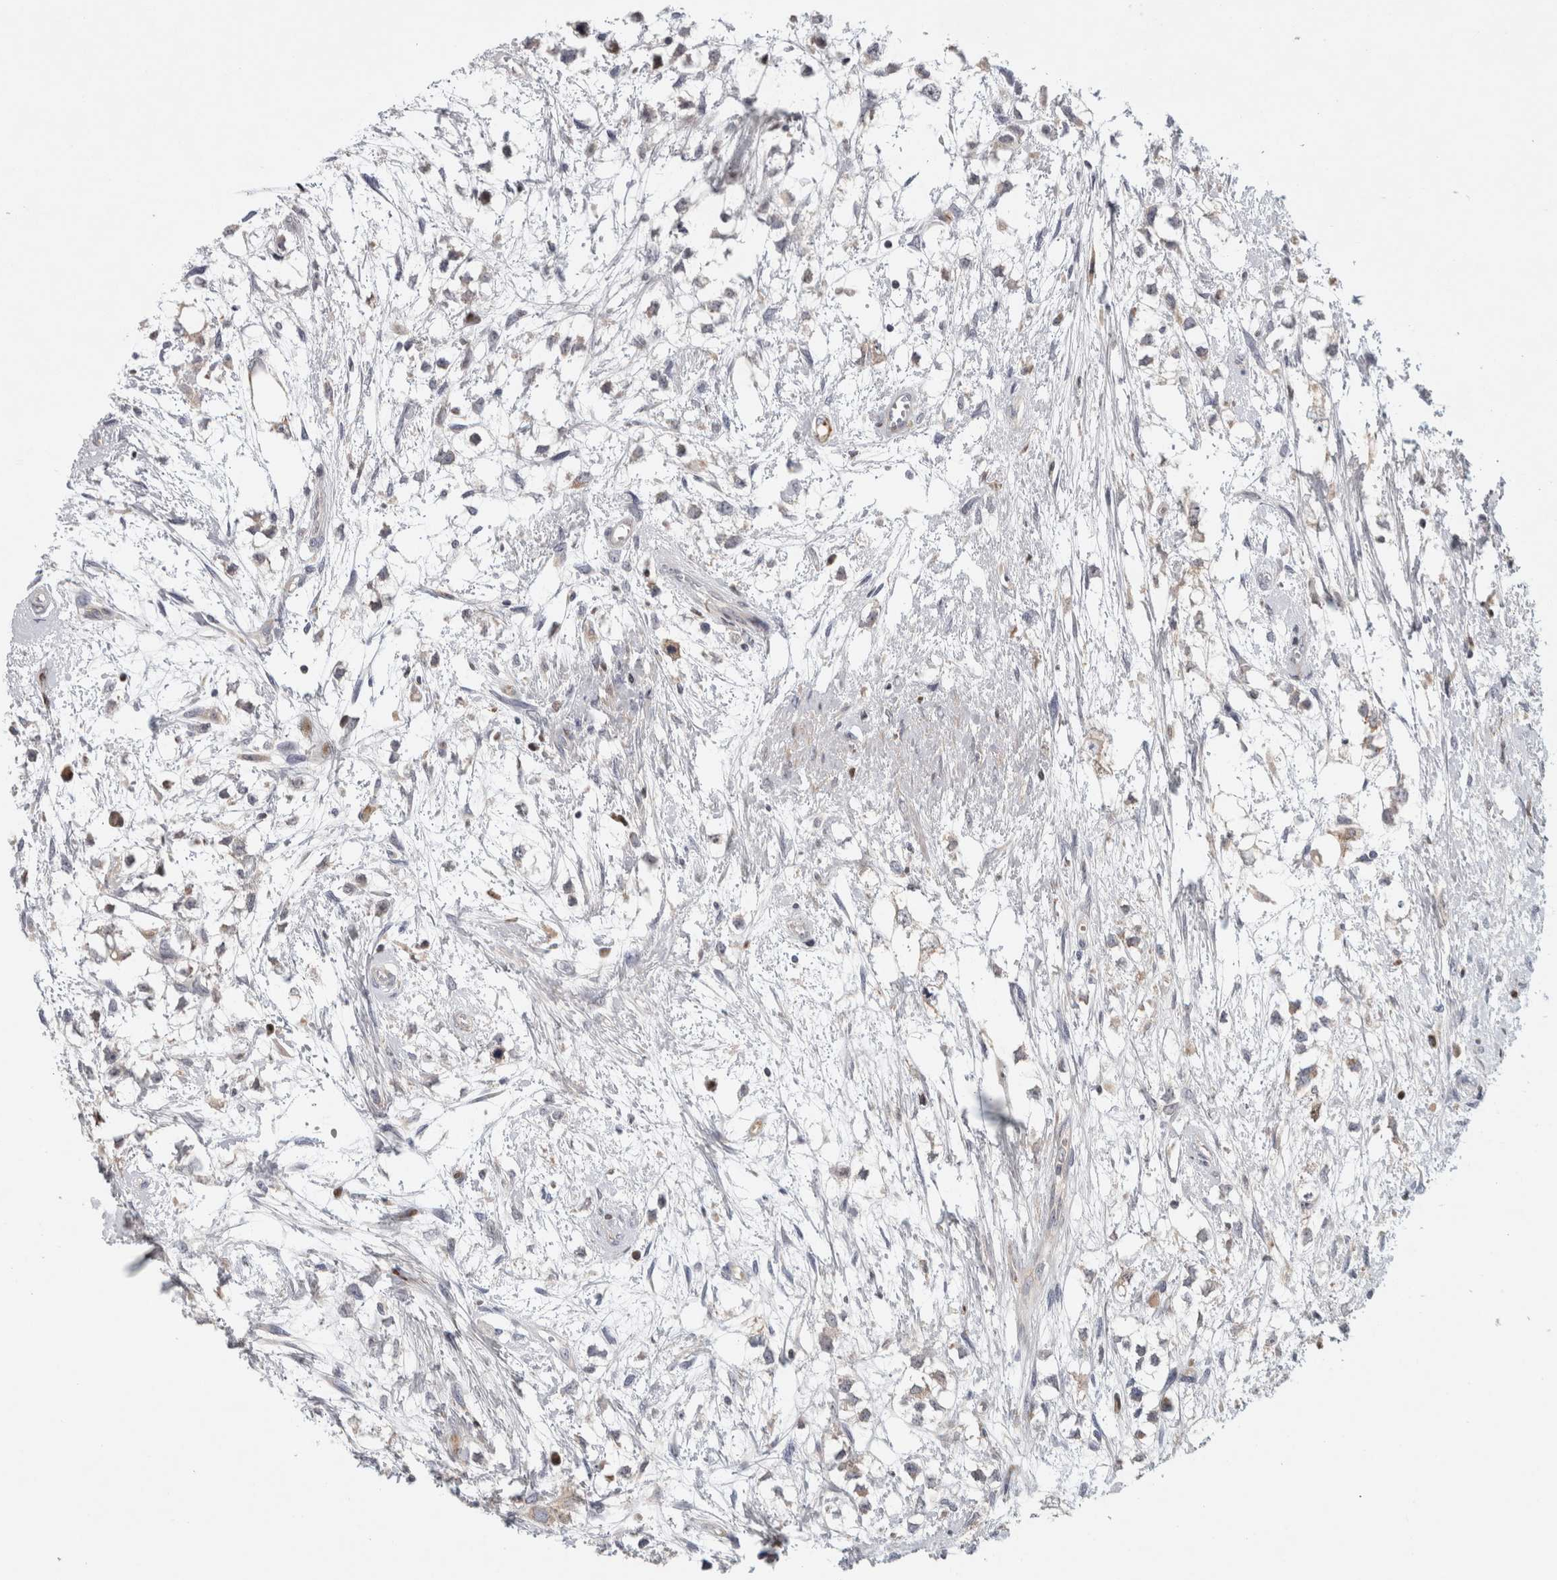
{"staining": {"intensity": "negative", "quantity": "none", "location": "none"}, "tissue": "testis cancer", "cell_type": "Tumor cells", "image_type": "cancer", "snomed": [{"axis": "morphology", "description": "Seminoma, NOS"}, {"axis": "morphology", "description": "Carcinoma, Embryonal, NOS"}, {"axis": "topography", "description": "Testis"}], "caption": "Tumor cells show no significant expression in testis cancer (seminoma).", "gene": "RBM48", "patient": {"sex": "male", "age": 51}}